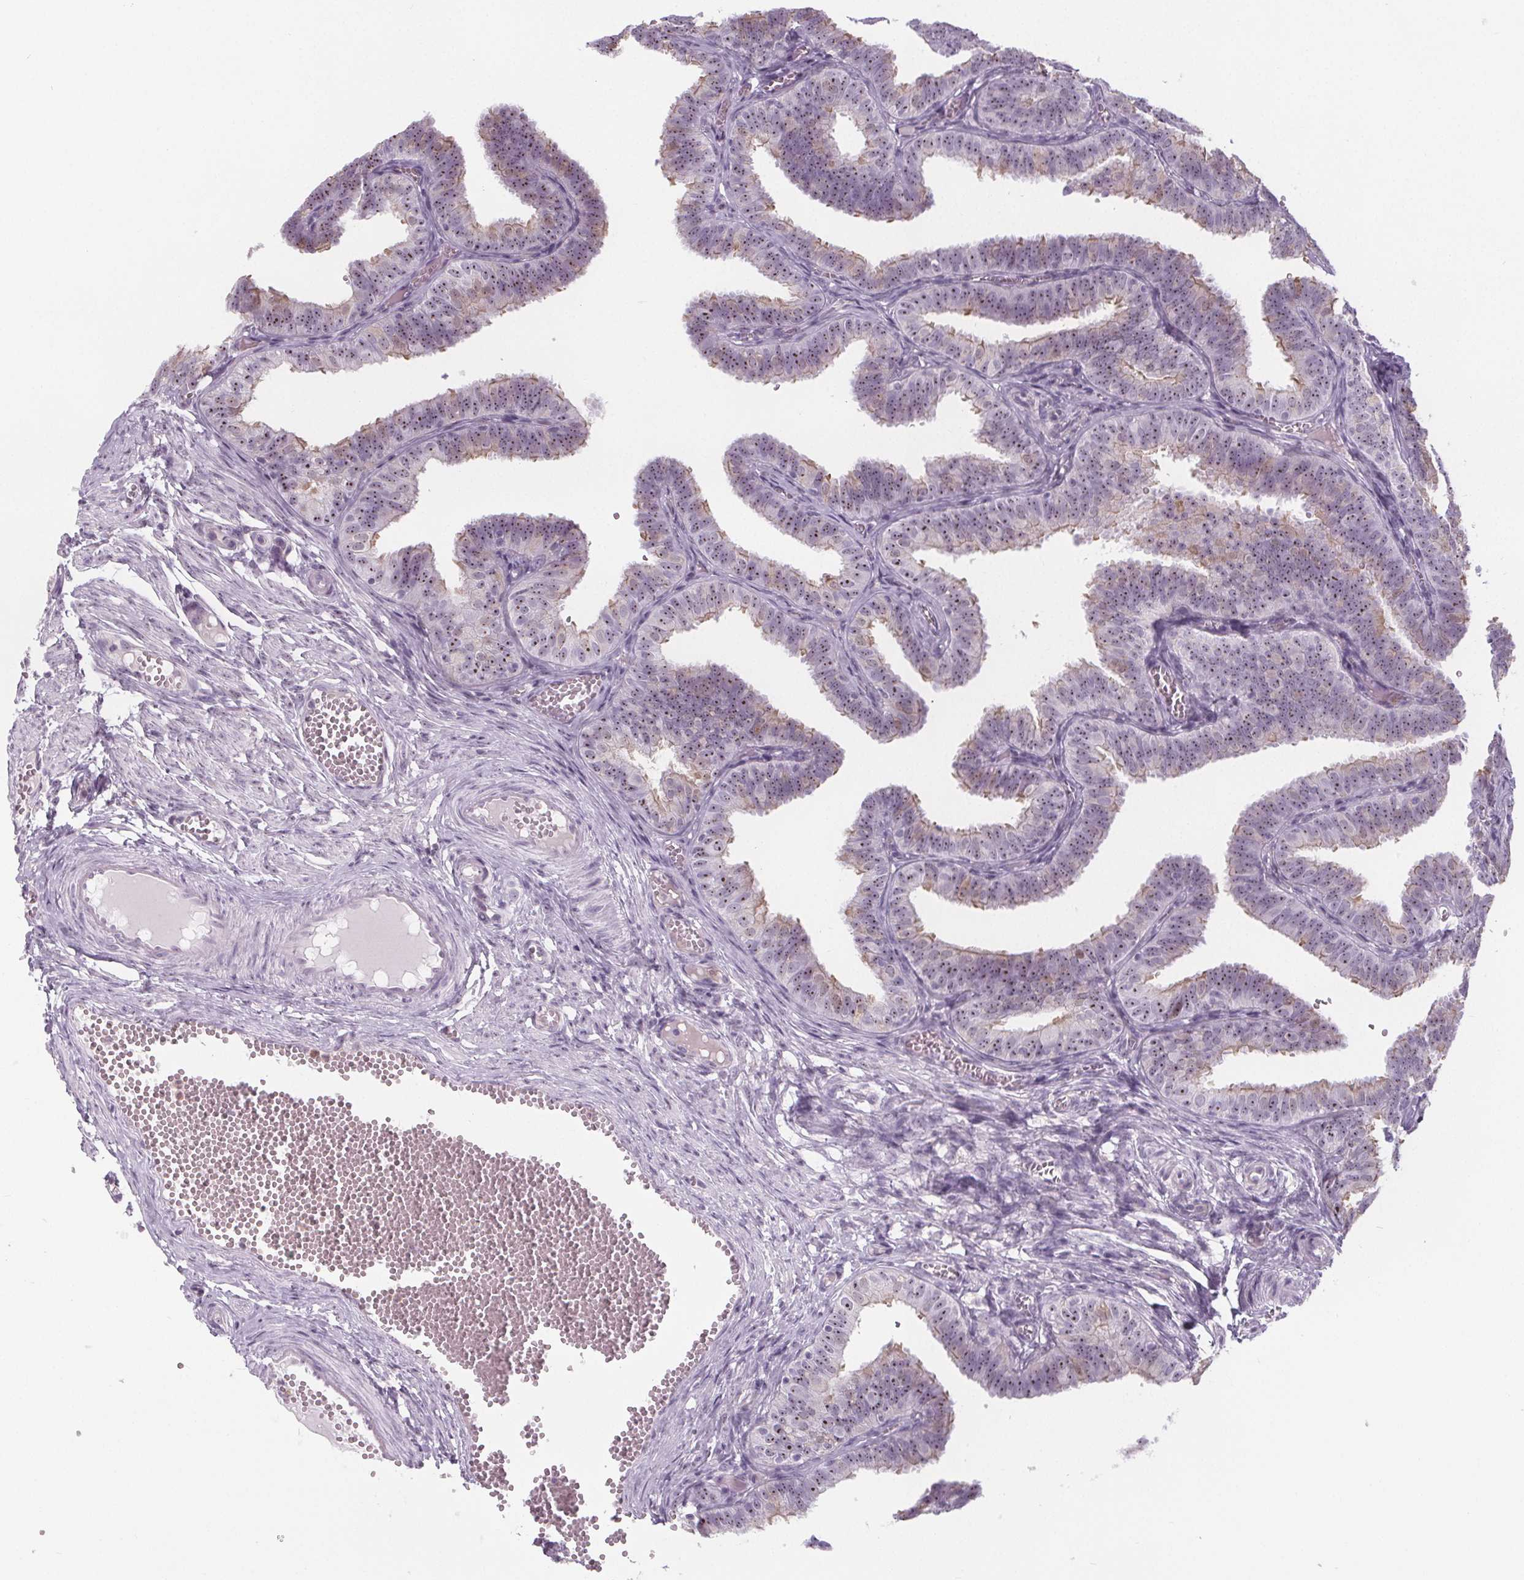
{"staining": {"intensity": "moderate", "quantity": ">75%", "location": "cytoplasmic/membranous,nuclear"}, "tissue": "fallopian tube", "cell_type": "Glandular cells", "image_type": "normal", "snomed": [{"axis": "morphology", "description": "Normal tissue, NOS"}, {"axis": "topography", "description": "Fallopian tube"}], "caption": "This histopathology image shows benign fallopian tube stained with immunohistochemistry (IHC) to label a protein in brown. The cytoplasmic/membranous,nuclear of glandular cells show moderate positivity for the protein. Nuclei are counter-stained blue.", "gene": "NOLC1", "patient": {"sex": "female", "age": 25}}